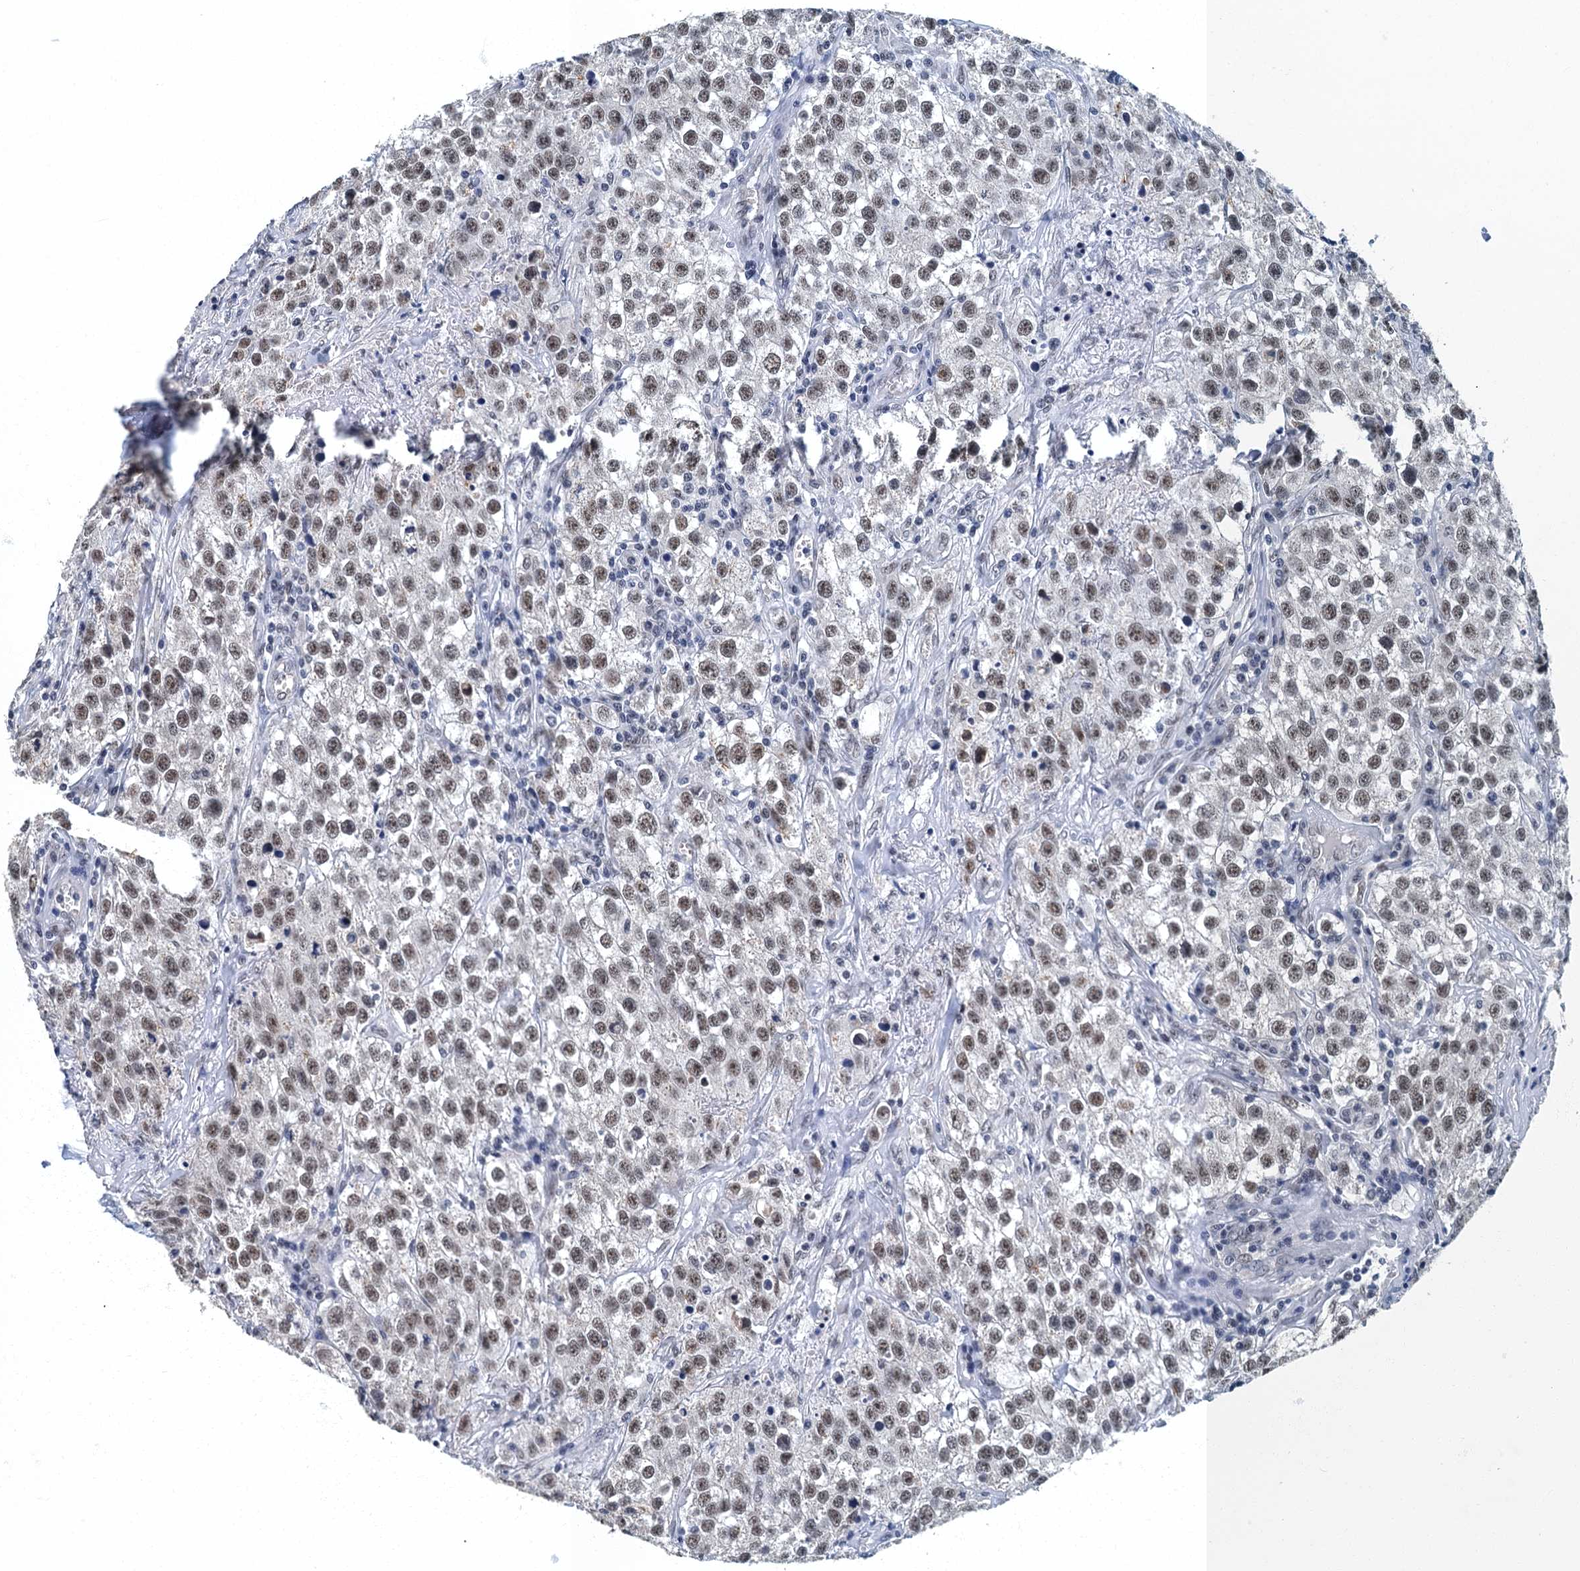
{"staining": {"intensity": "moderate", "quantity": ">75%", "location": "nuclear"}, "tissue": "testis cancer", "cell_type": "Tumor cells", "image_type": "cancer", "snomed": [{"axis": "morphology", "description": "Seminoma, NOS"}, {"axis": "morphology", "description": "Carcinoma, Embryonal, NOS"}, {"axis": "topography", "description": "Testis"}], "caption": "Immunohistochemistry staining of embryonal carcinoma (testis), which demonstrates medium levels of moderate nuclear positivity in about >75% of tumor cells indicating moderate nuclear protein expression. The staining was performed using DAB (brown) for protein detection and nuclei were counterstained in hematoxylin (blue).", "gene": "GADL1", "patient": {"sex": "male", "age": 43}}